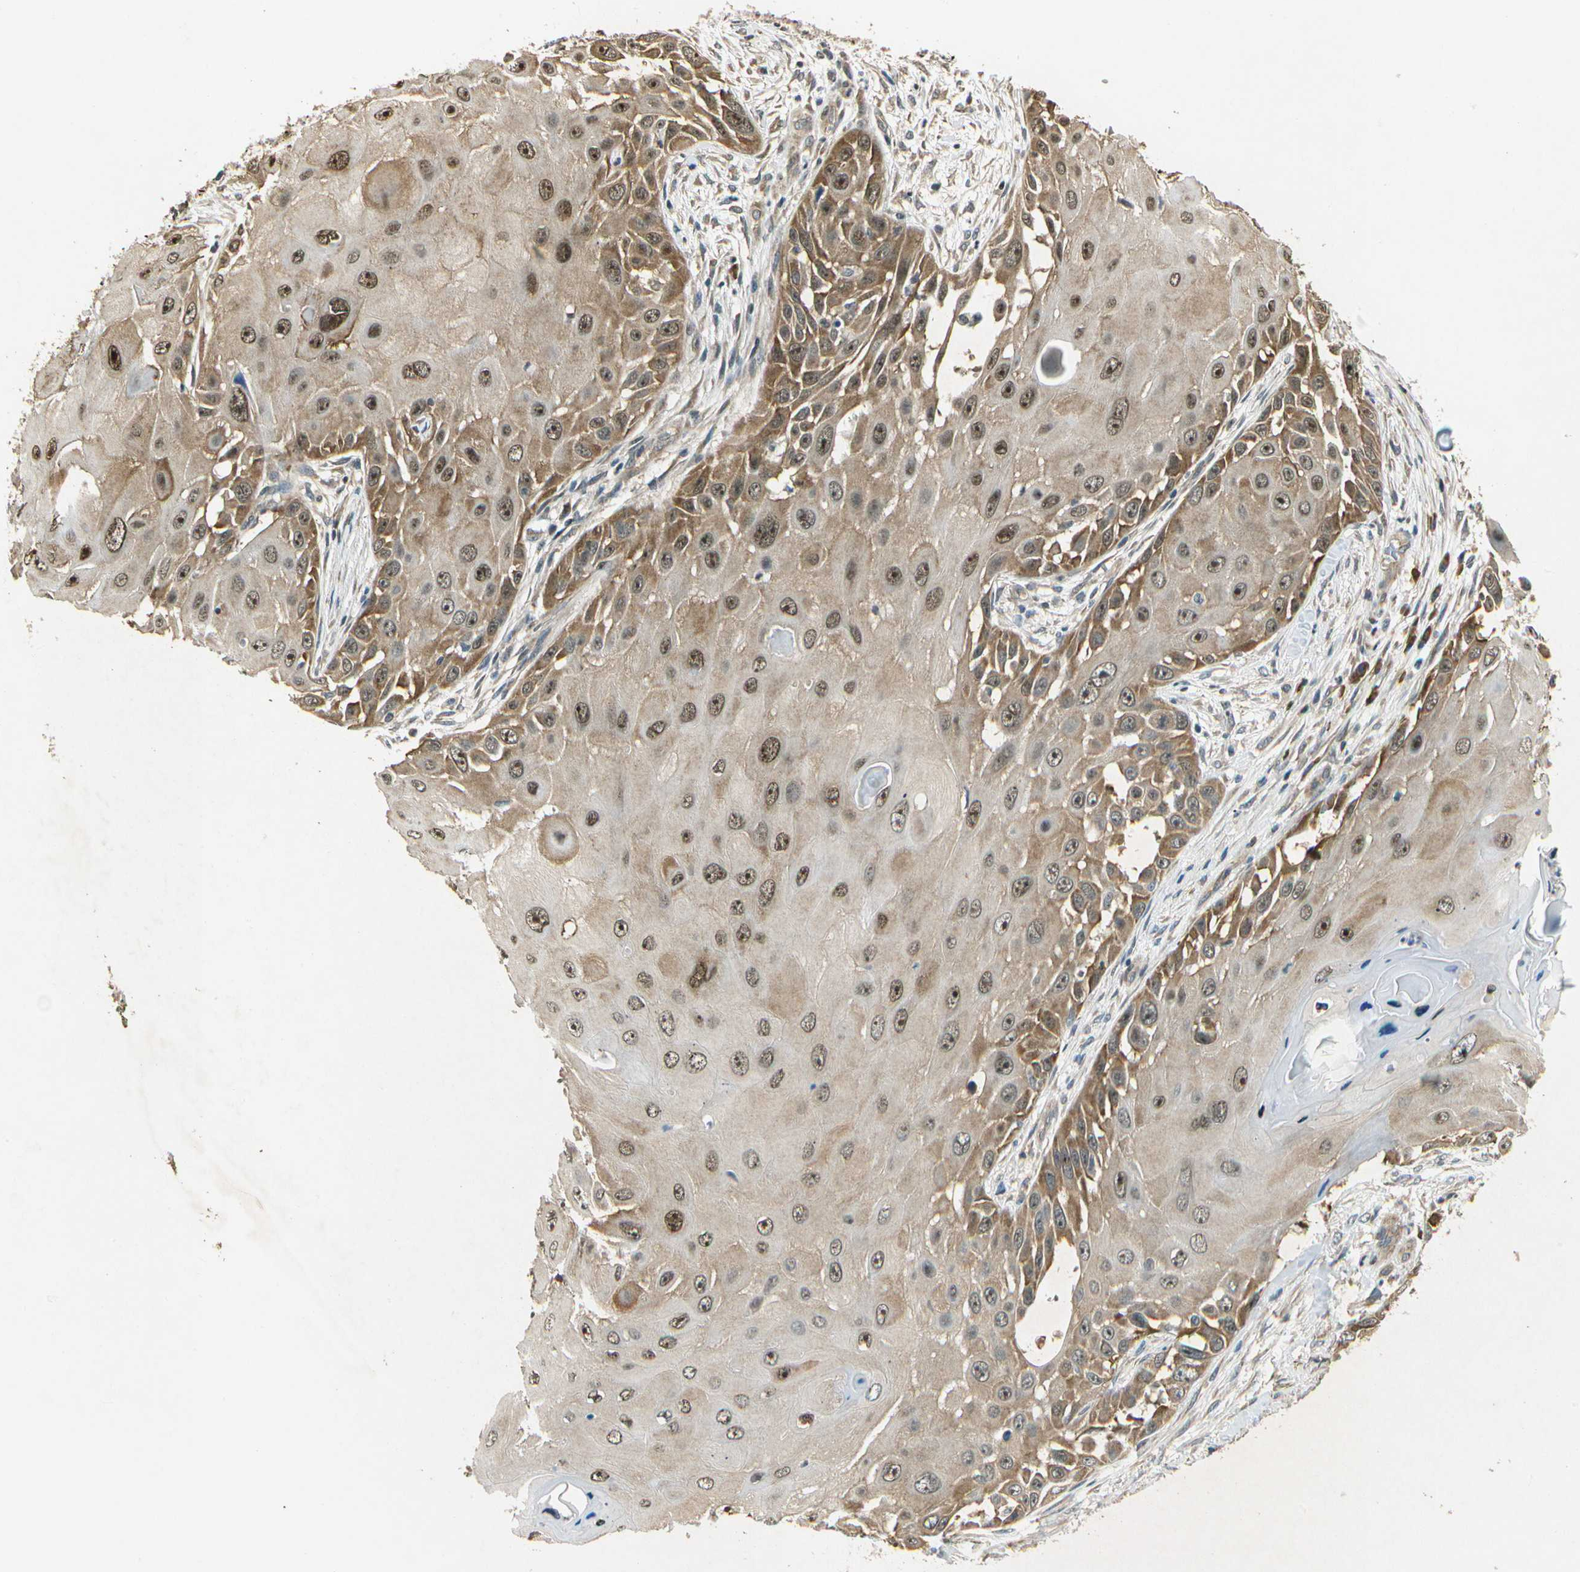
{"staining": {"intensity": "moderate", "quantity": "25%-75%", "location": "cytoplasmic/membranous,nuclear"}, "tissue": "skin cancer", "cell_type": "Tumor cells", "image_type": "cancer", "snomed": [{"axis": "morphology", "description": "Squamous cell carcinoma, NOS"}, {"axis": "topography", "description": "Skin"}], "caption": "Protein expression analysis of human skin cancer reveals moderate cytoplasmic/membranous and nuclear staining in about 25%-75% of tumor cells. The staining was performed using DAB (3,3'-diaminobenzidine) to visualize the protein expression in brown, while the nuclei were stained in blue with hematoxylin (Magnification: 20x).", "gene": "EIF1AX", "patient": {"sex": "female", "age": 44}}